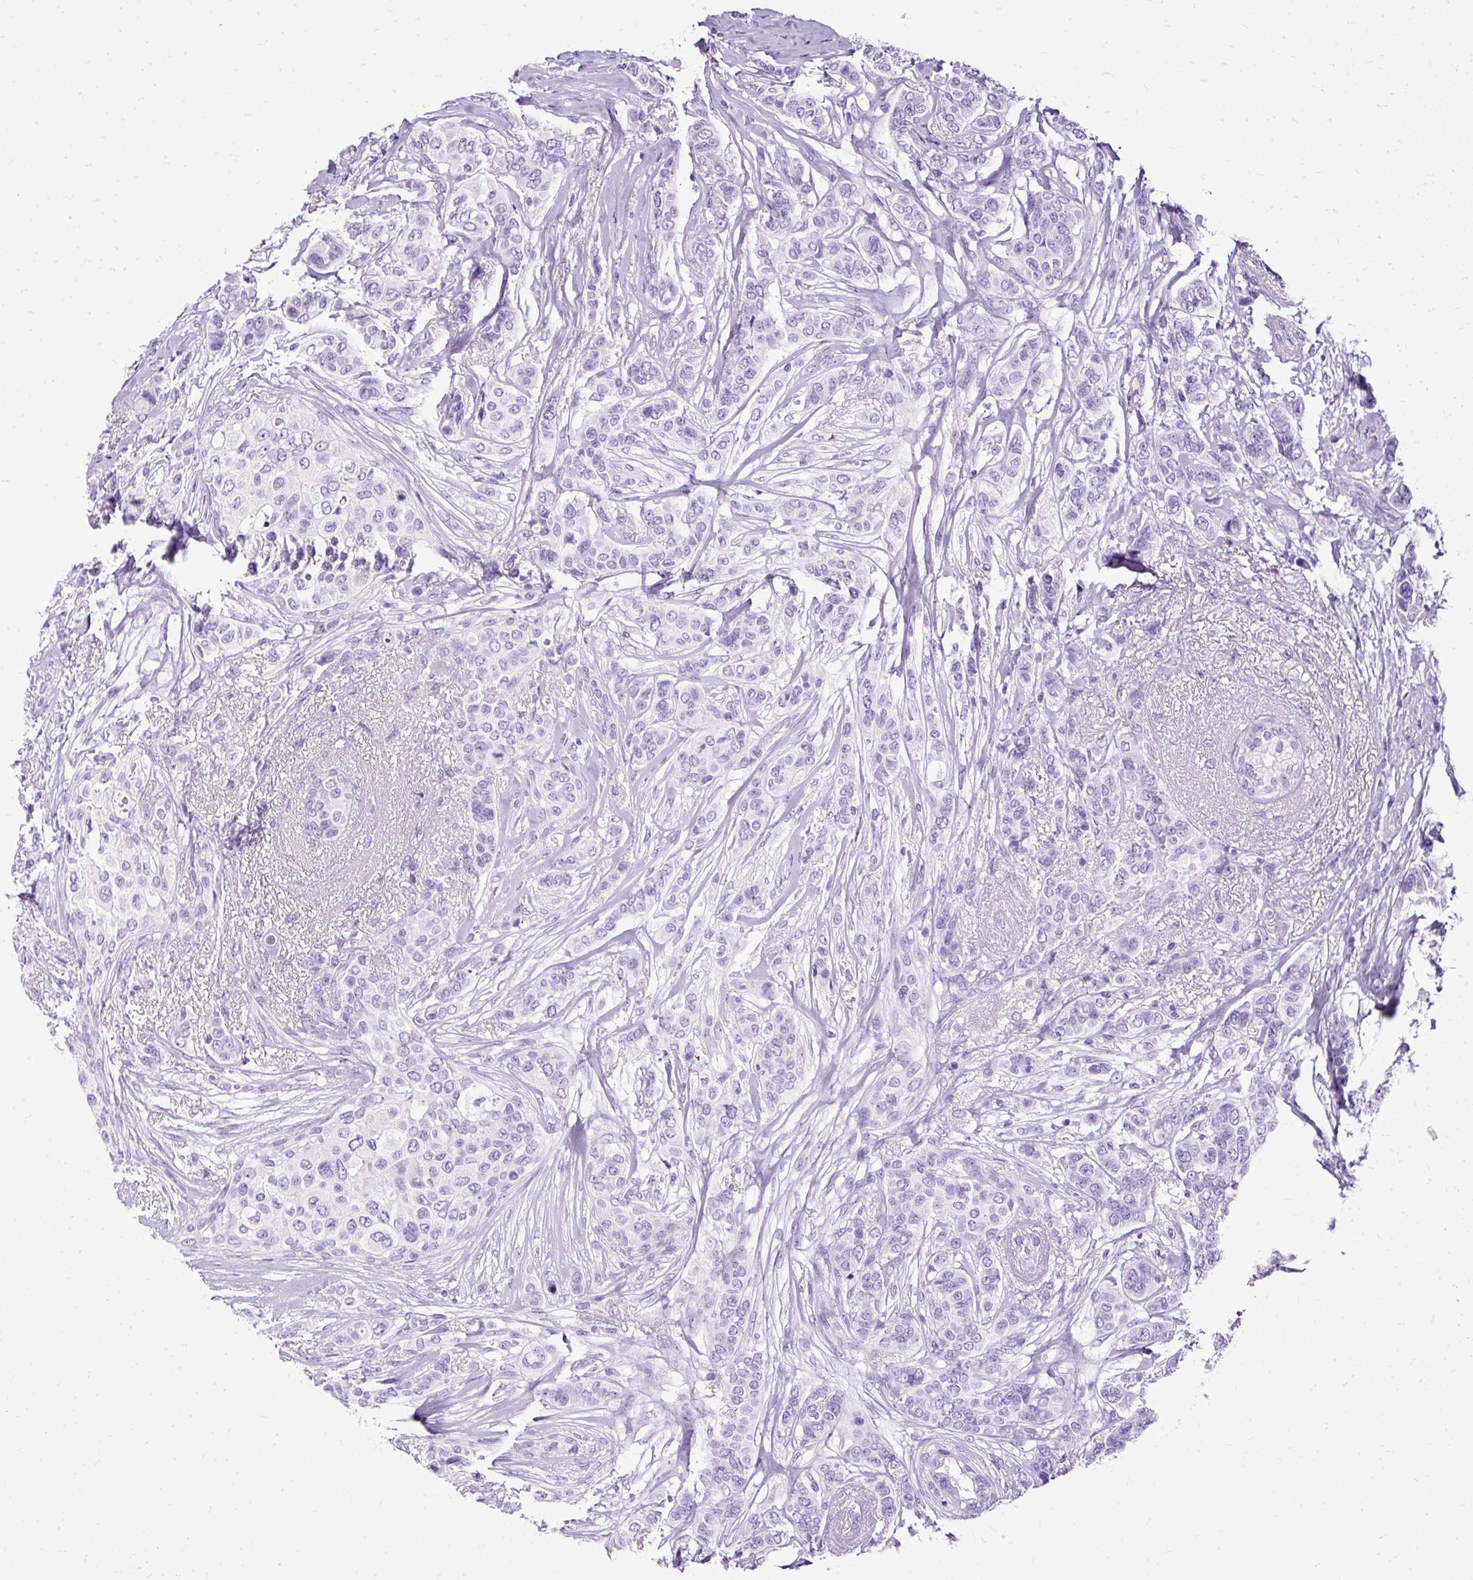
{"staining": {"intensity": "negative", "quantity": "none", "location": "none"}, "tissue": "breast cancer", "cell_type": "Tumor cells", "image_type": "cancer", "snomed": [{"axis": "morphology", "description": "Lobular carcinoma"}, {"axis": "topography", "description": "Breast"}], "caption": "Protein analysis of breast cancer exhibits no significant positivity in tumor cells.", "gene": "SLC8A2", "patient": {"sex": "female", "age": 51}}